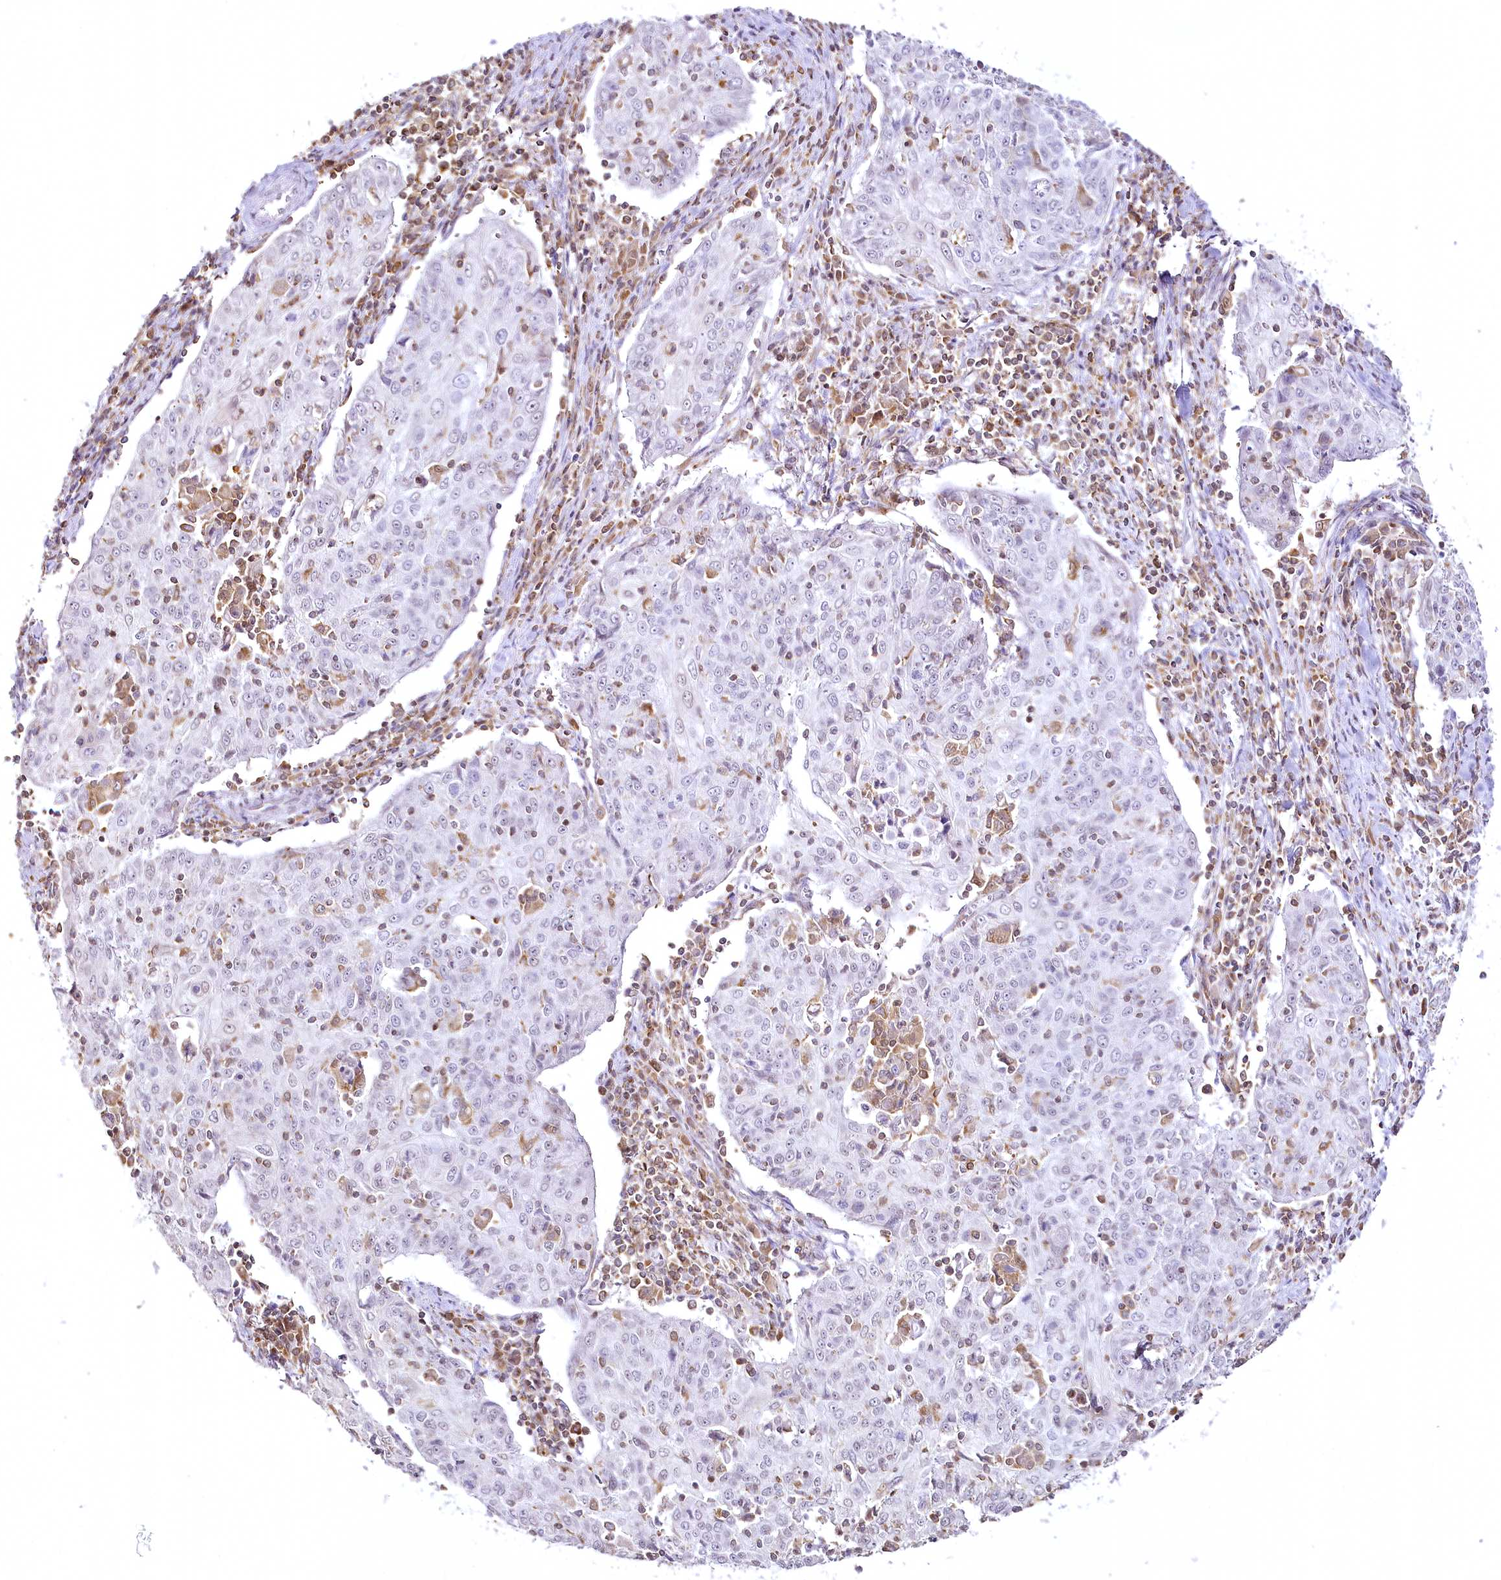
{"staining": {"intensity": "negative", "quantity": "none", "location": "none"}, "tissue": "cervical cancer", "cell_type": "Tumor cells", "image_type": "cancer", "snomed": [{"axis": "morphology", "description": "Squamous cell carcinoma, NOS"}, {"axis": "topography", "description": "Cervix"}], "caption": "High power microscopy micrograph of an immunohistochemistry histopathology image of cervical cancer (squamous cell carcinoma), revealing no significant positivity in tumor cells. Brightfield microscopy of immunohistochemistry stained with DAB (3,3'-diaminobenzidine) (brown) and hematoxylin (blue), captured at high magnification.", "gene": "DOCK2", "patient": {"sex": "female", "age": 48}}